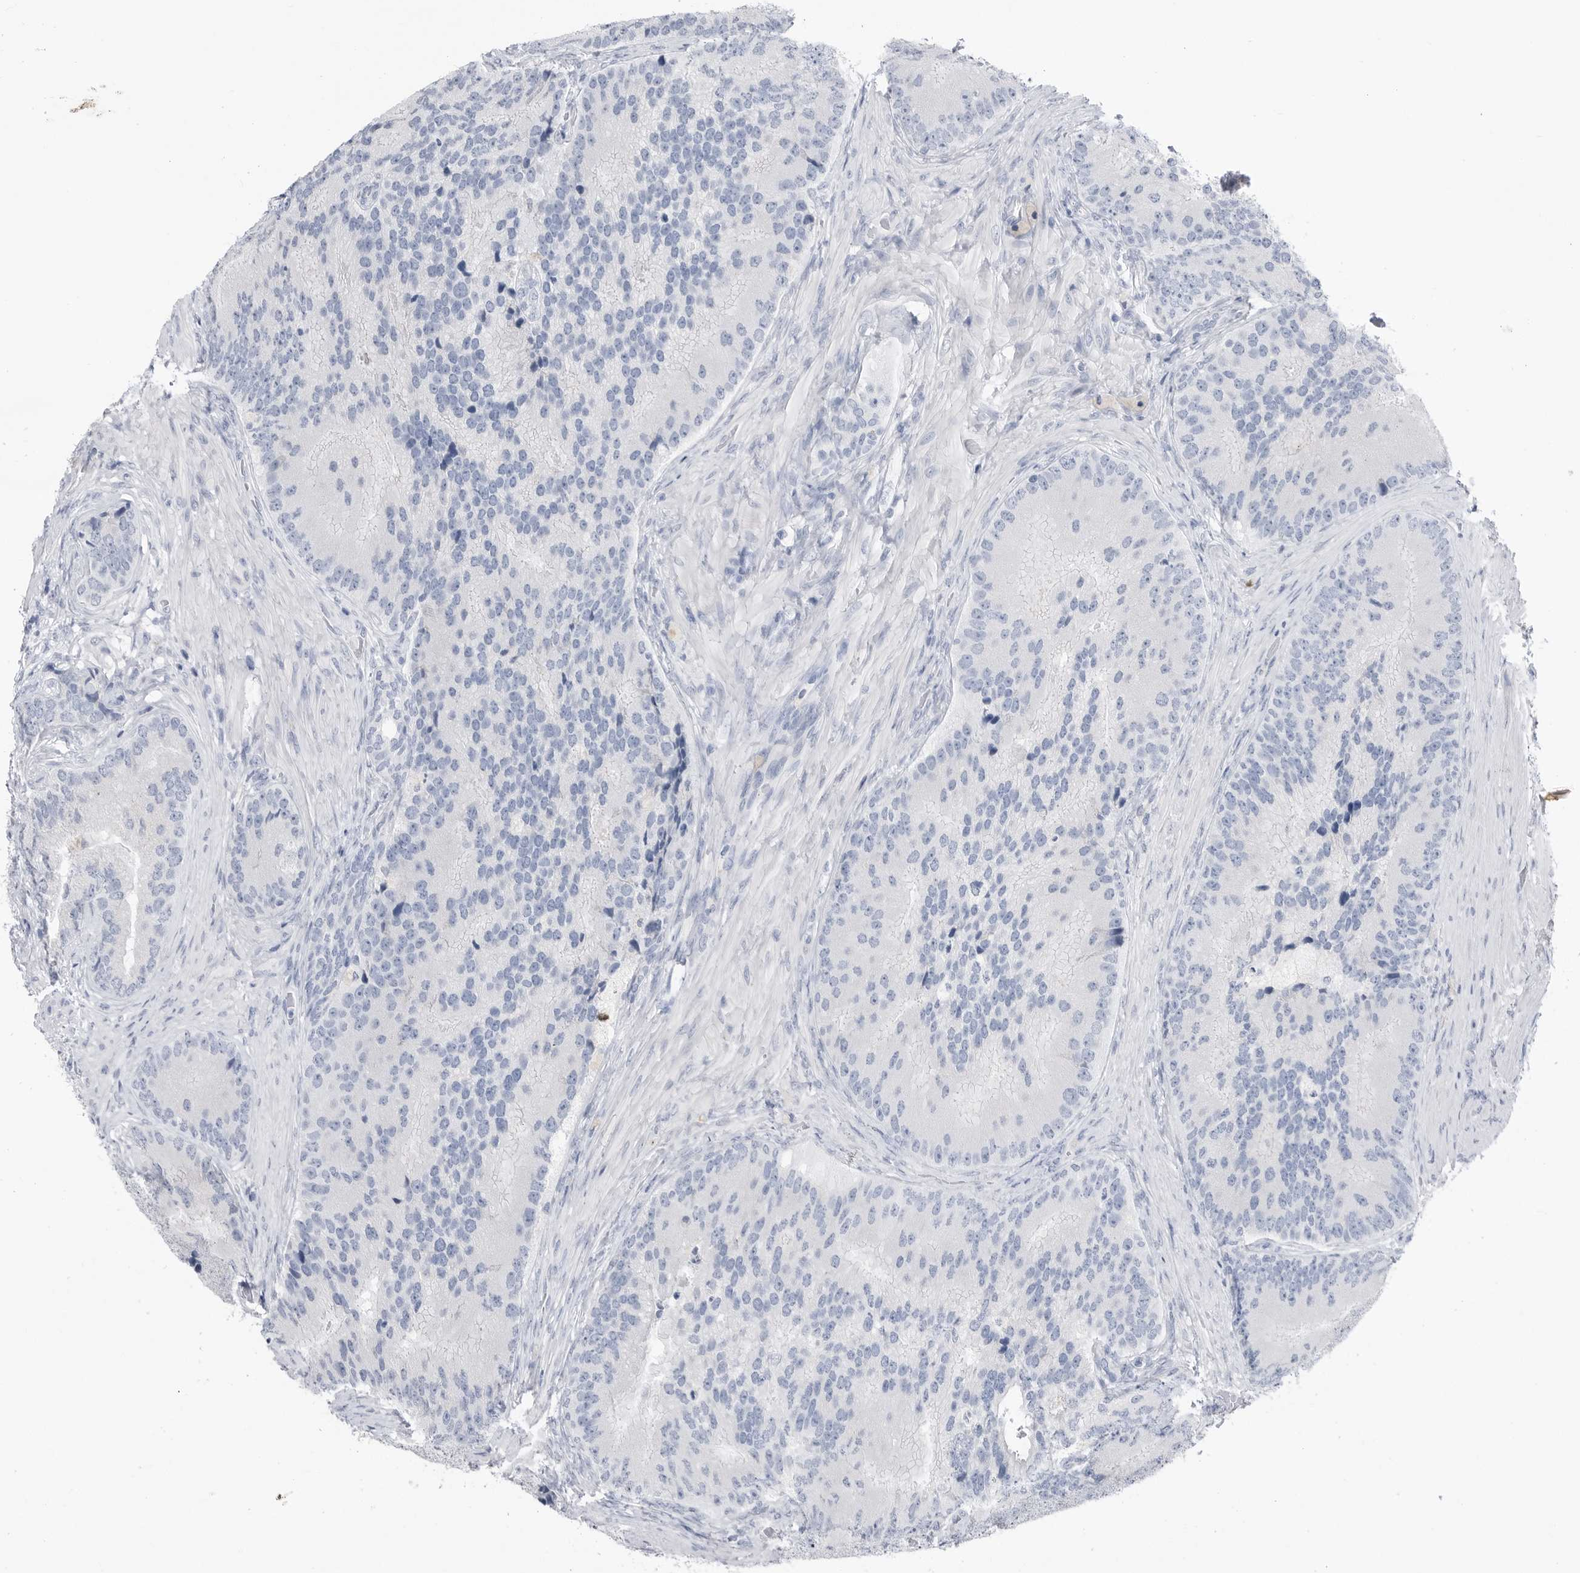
{"staining": {"intensity": "negative", "quantity": "none", "location": "none"}, "tissue": "prostate cancer", "cell_type": "Tumor cells", "image_type": "cancer", "snomed": [{"axis": "morphology", "description": "Adenocarcinoma, High grade"}, {"axis": "topography", "description": "Prostate"}], "caption": "DAB immunohistochemical staining of human prostate cancer exhibits no significant positivity in tumor cells.", "gene": "ABHD12", "patient": {"sex": "male", "age": 70}}